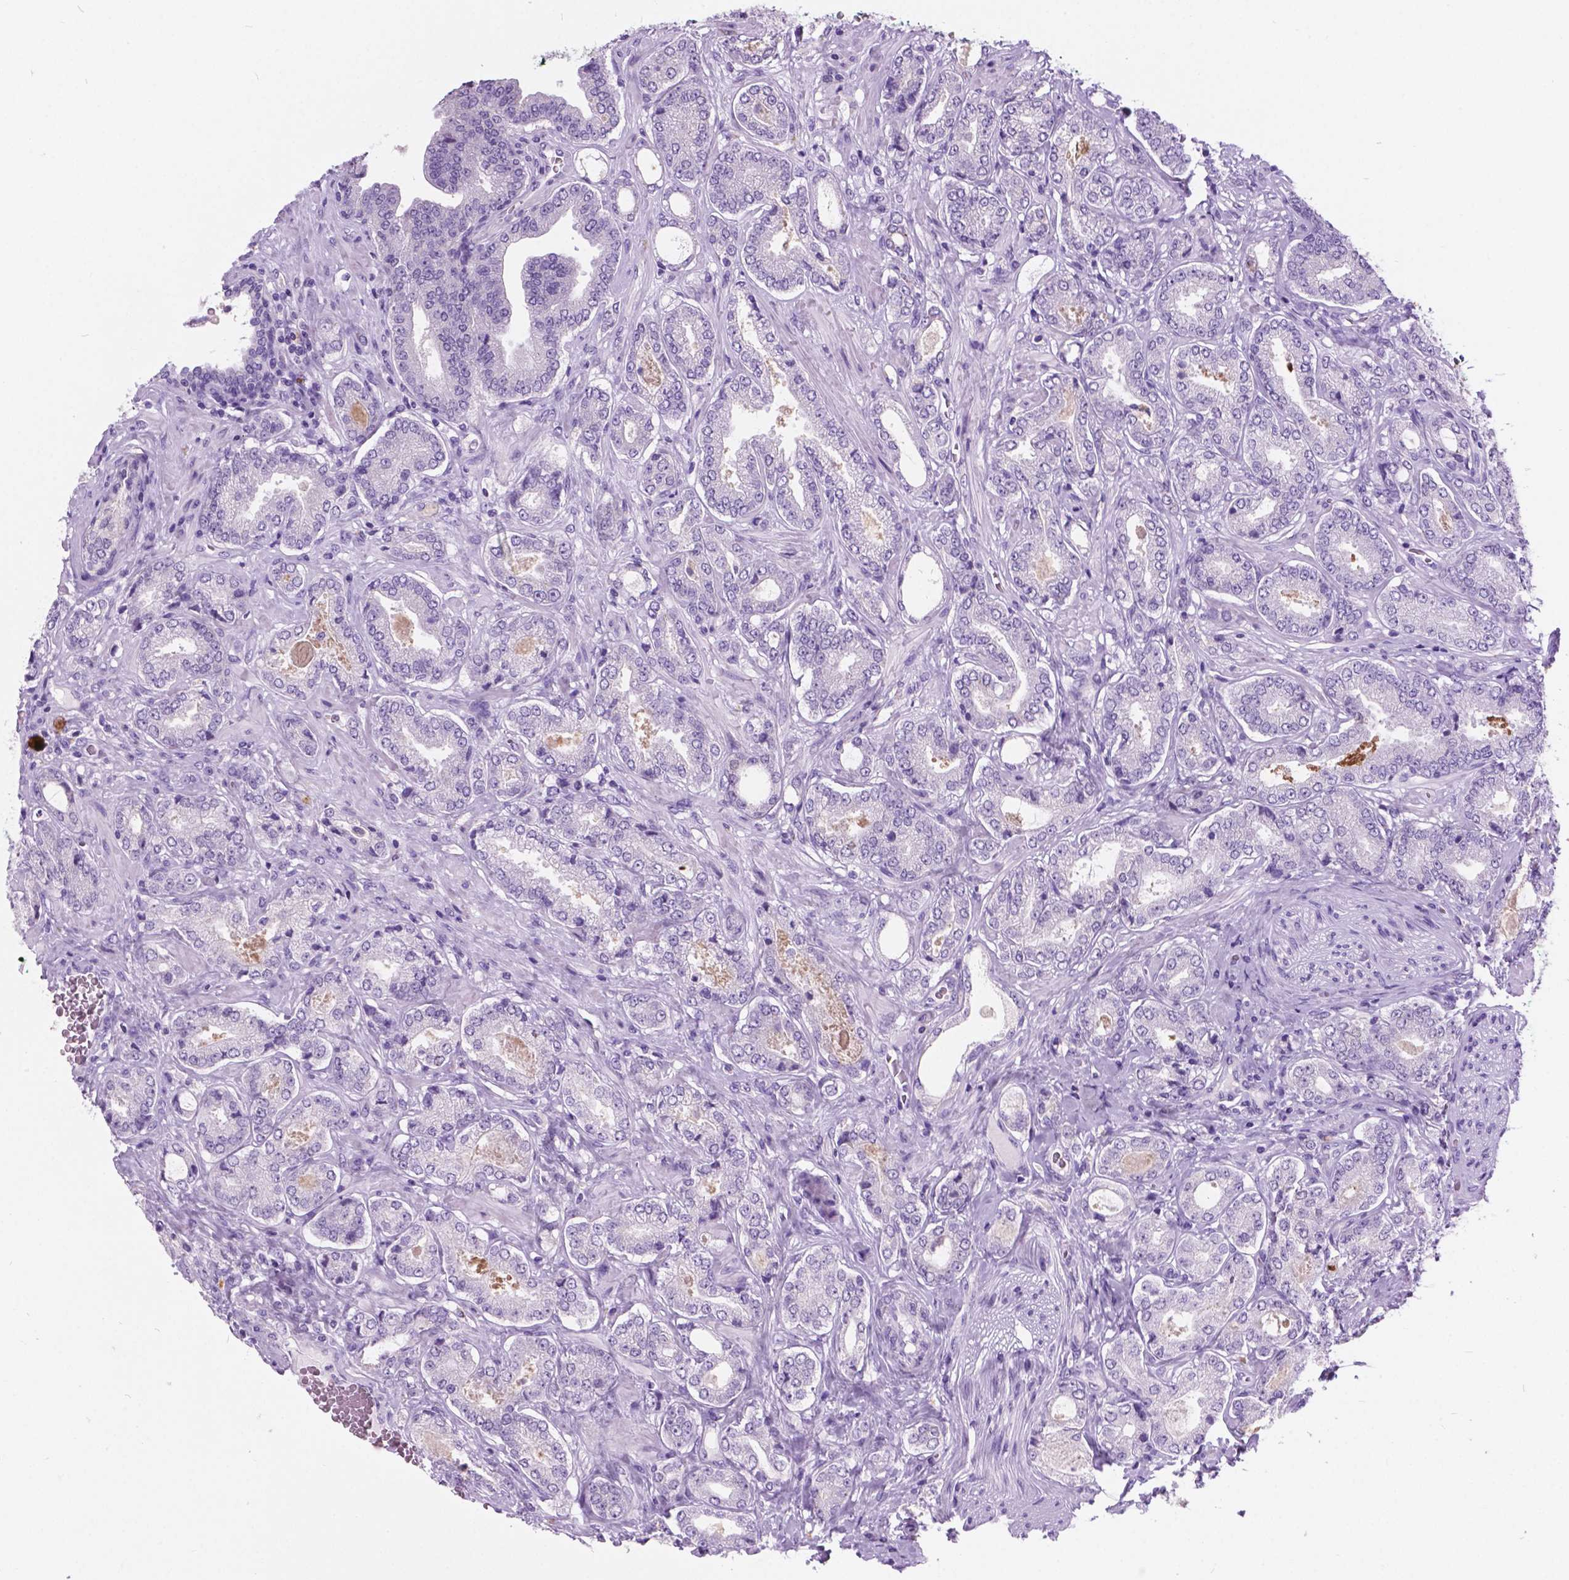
{"staining": {"intensity": "negative", "quantity": "none", "location": "none"}, "tissue": "prostate cancer", "cell_type": "Tumor cells", "image_type": "cancer", "snomed": [{"axis": "morphology", "description": "Adenocarcinoma, NOS"}, {"axis": "topography", "description": "Prostate"}], "caption": "Immunohistochemistry of prostate cancer reveals no expression in tumor cells. (DAB immunohistochemistry, high magnification).", "gene": "ARMS2", "patient": {"sex": "male", "age": 64}}